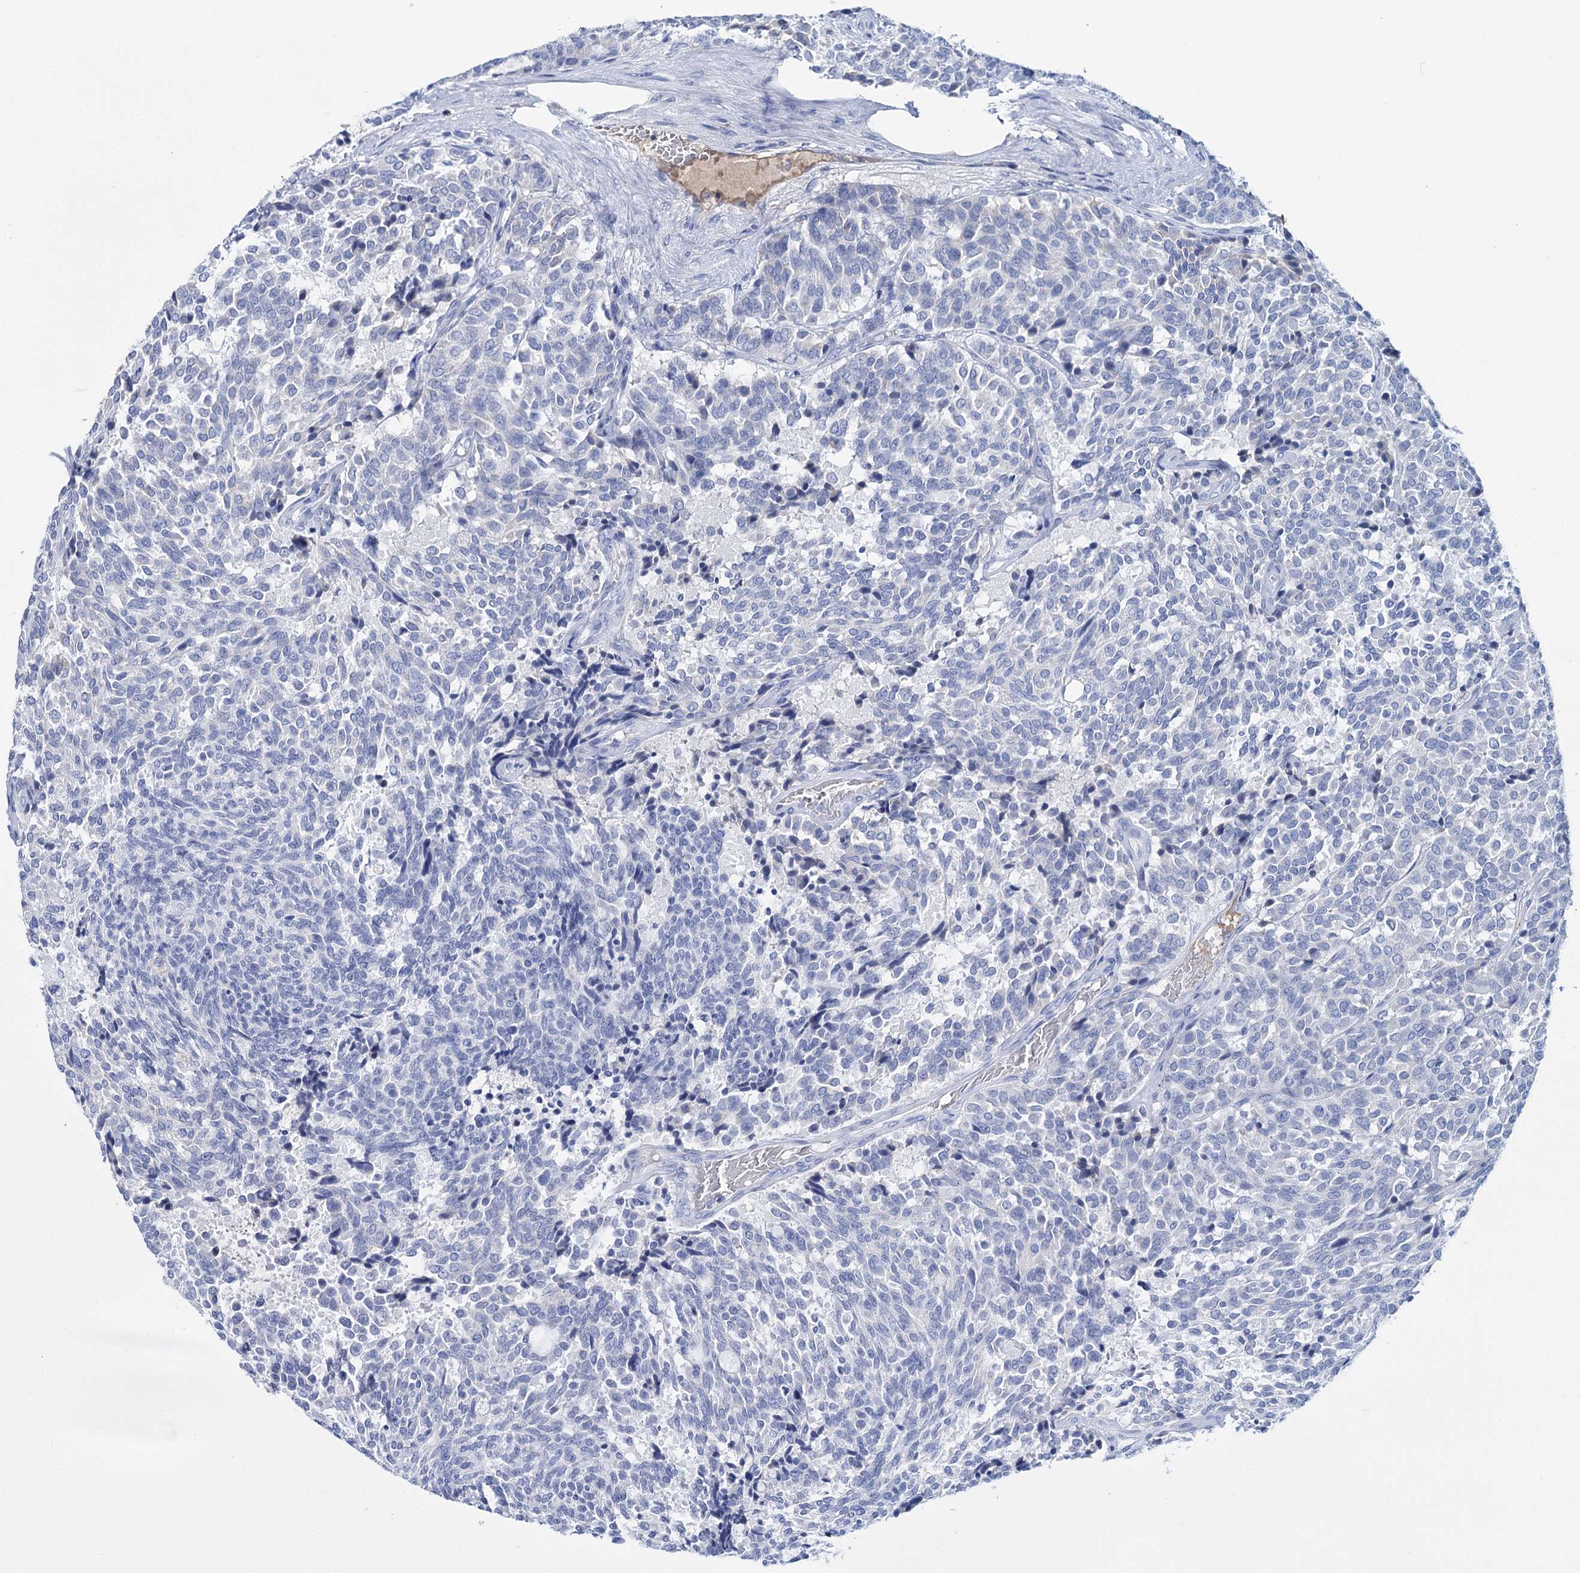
{"staining": {"intensity": "negative", "quantity": "none", "location": "none"}, "tissue": "carcinoid", "cell_type": "Tumor cells", "image_type": "cancer", "snomed": [{"axis": "morphology", "description": "Carcinoid, malignant, NOS"}, {"axis": "topography", "description": "Pancreas"}], "caption": "The IHC photomicrograph has no significant staining in tumor cells of malignant carcinoid tissue.", "gene": "FBXW12", "patient": {"sex": "female", "age": 54}}